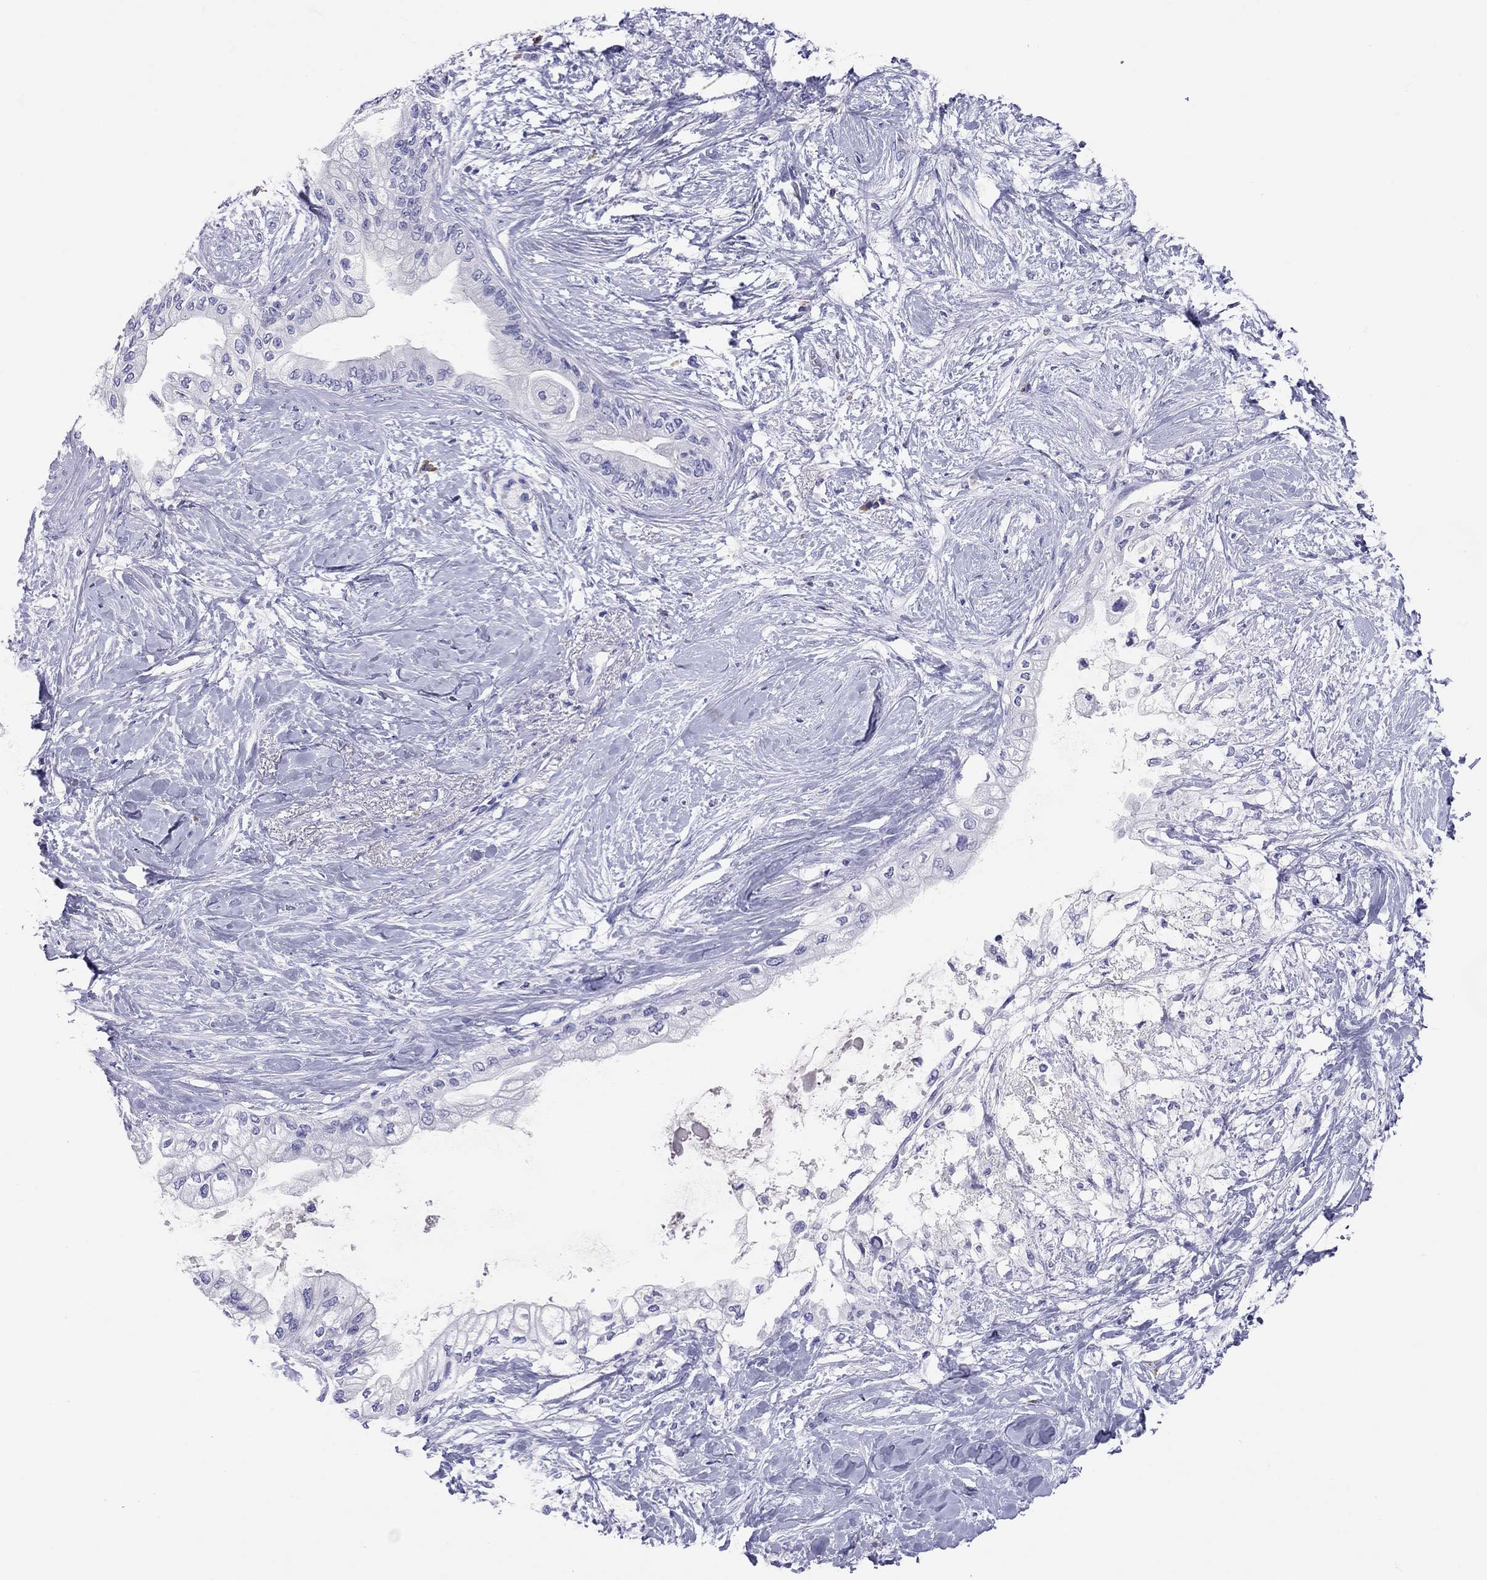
{"staining": {"intensity": "negative", "quantity": "none", "location": "none"}, "tissue": "pancreatic cancer", "cell_type": "Tumor cells", "image_type": "cancer", "snomed": [{"axis": "morphology", "description": "Normal tissue, NOS"}, {"axis": "morphology", "description": "Adenocarcinoma, NOS"}, {"axis": "topography", "description": "Pancreas"}, {"axis": "topography", "description": "Duodenum"}], "caption": "High power microscopy micrograph of an IHC histopathology image of adenocarcinoma (pancreatic), revealing no significant expression in tumor cells.", "gene": "CALHM1", "patient": {"sex": "female", "age": 60}}